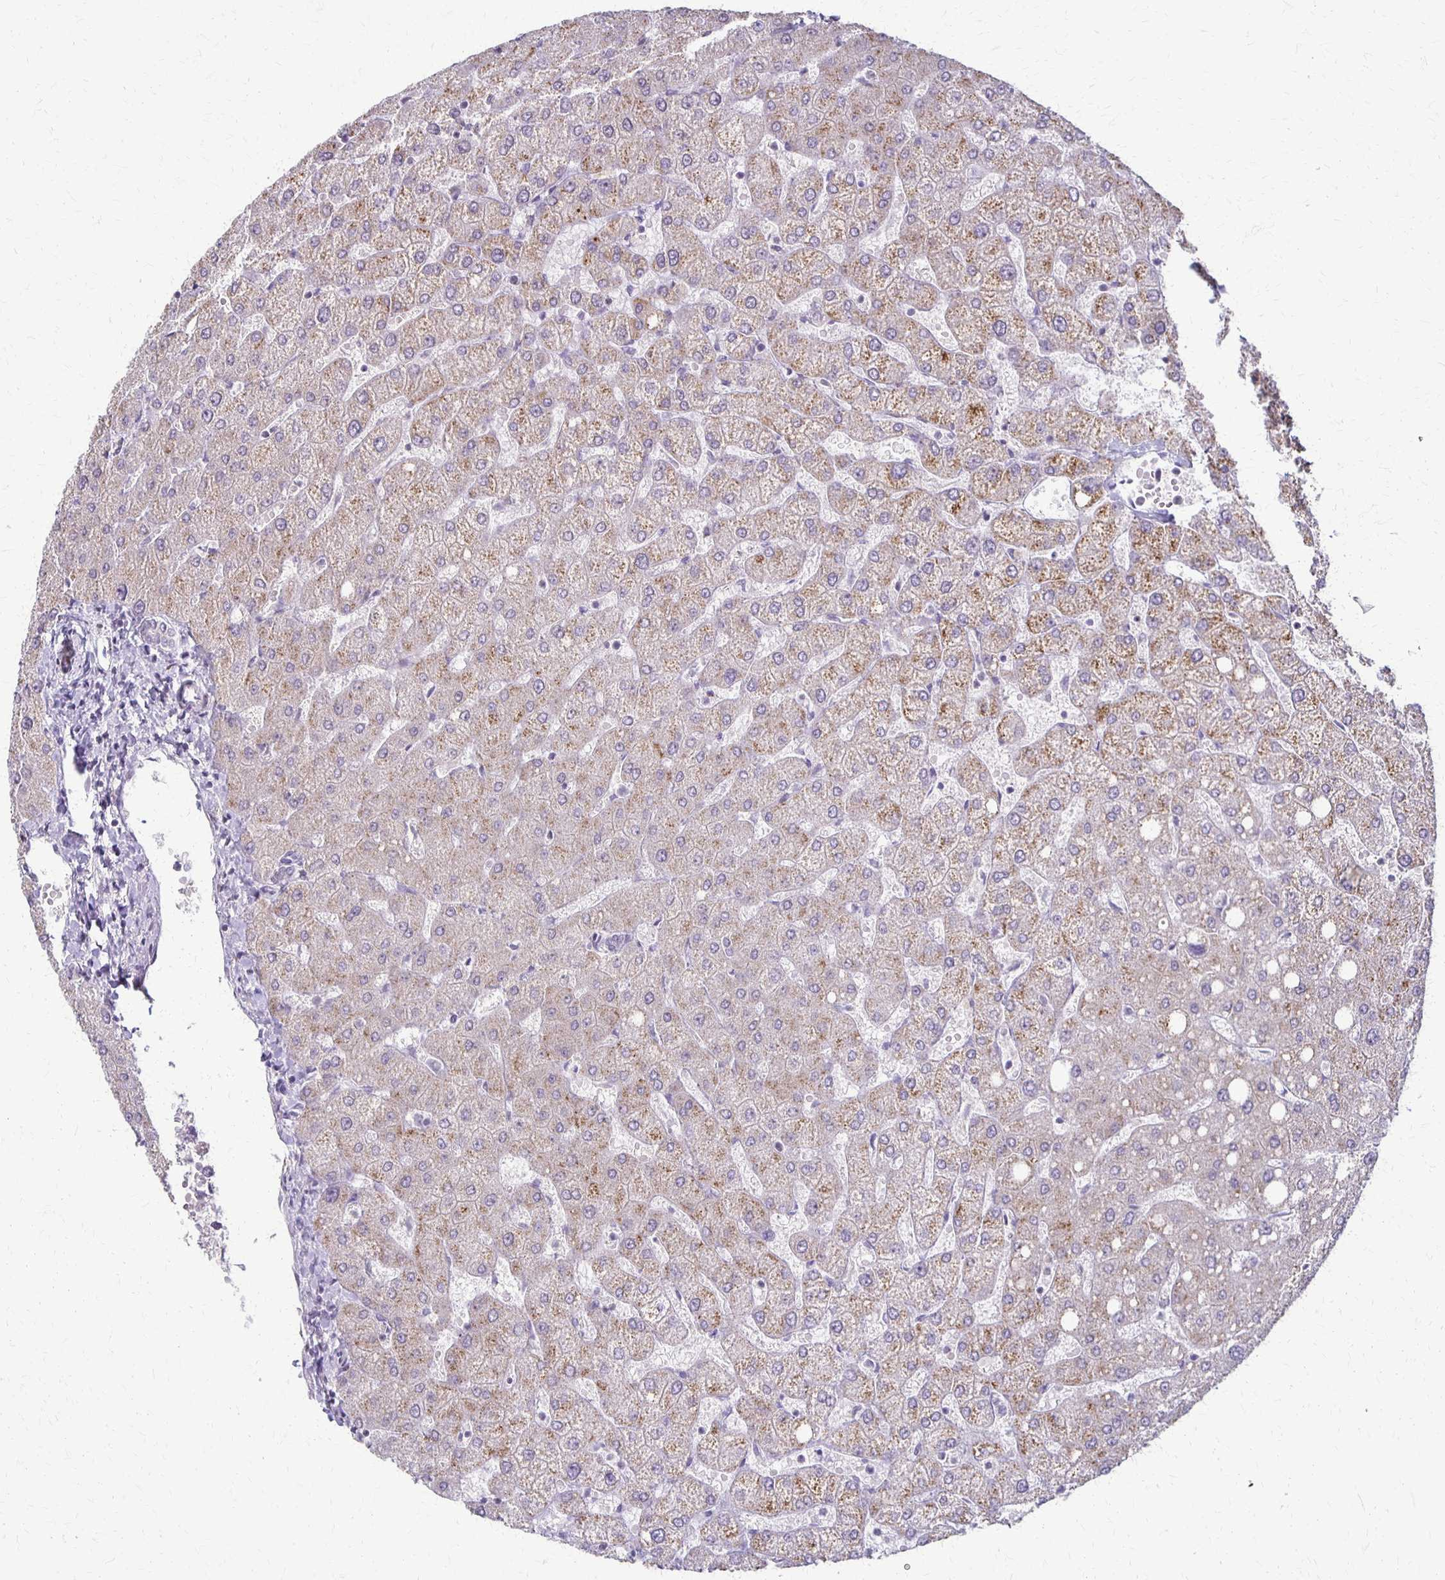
{"staining": {"intensity": "negative", "quantity": "none", "location": "none"}, "tissue": "liver", "cell_type": "Cholangiocytes", "image_type": "normal", "snomed": [{"axis": "morphology", "description": "Normal tissue, NOS"}, {"axis": "topography", "description": "Liver"}], "caption": "The image displays no significant staining in cholangiocytes of liver. (DAB immunohistochemistry (IHC) visualized using brightfield microscopy, high magnification).", "gene": "SLC35E2B", "patient": {"sex": "female", "age": 54}}